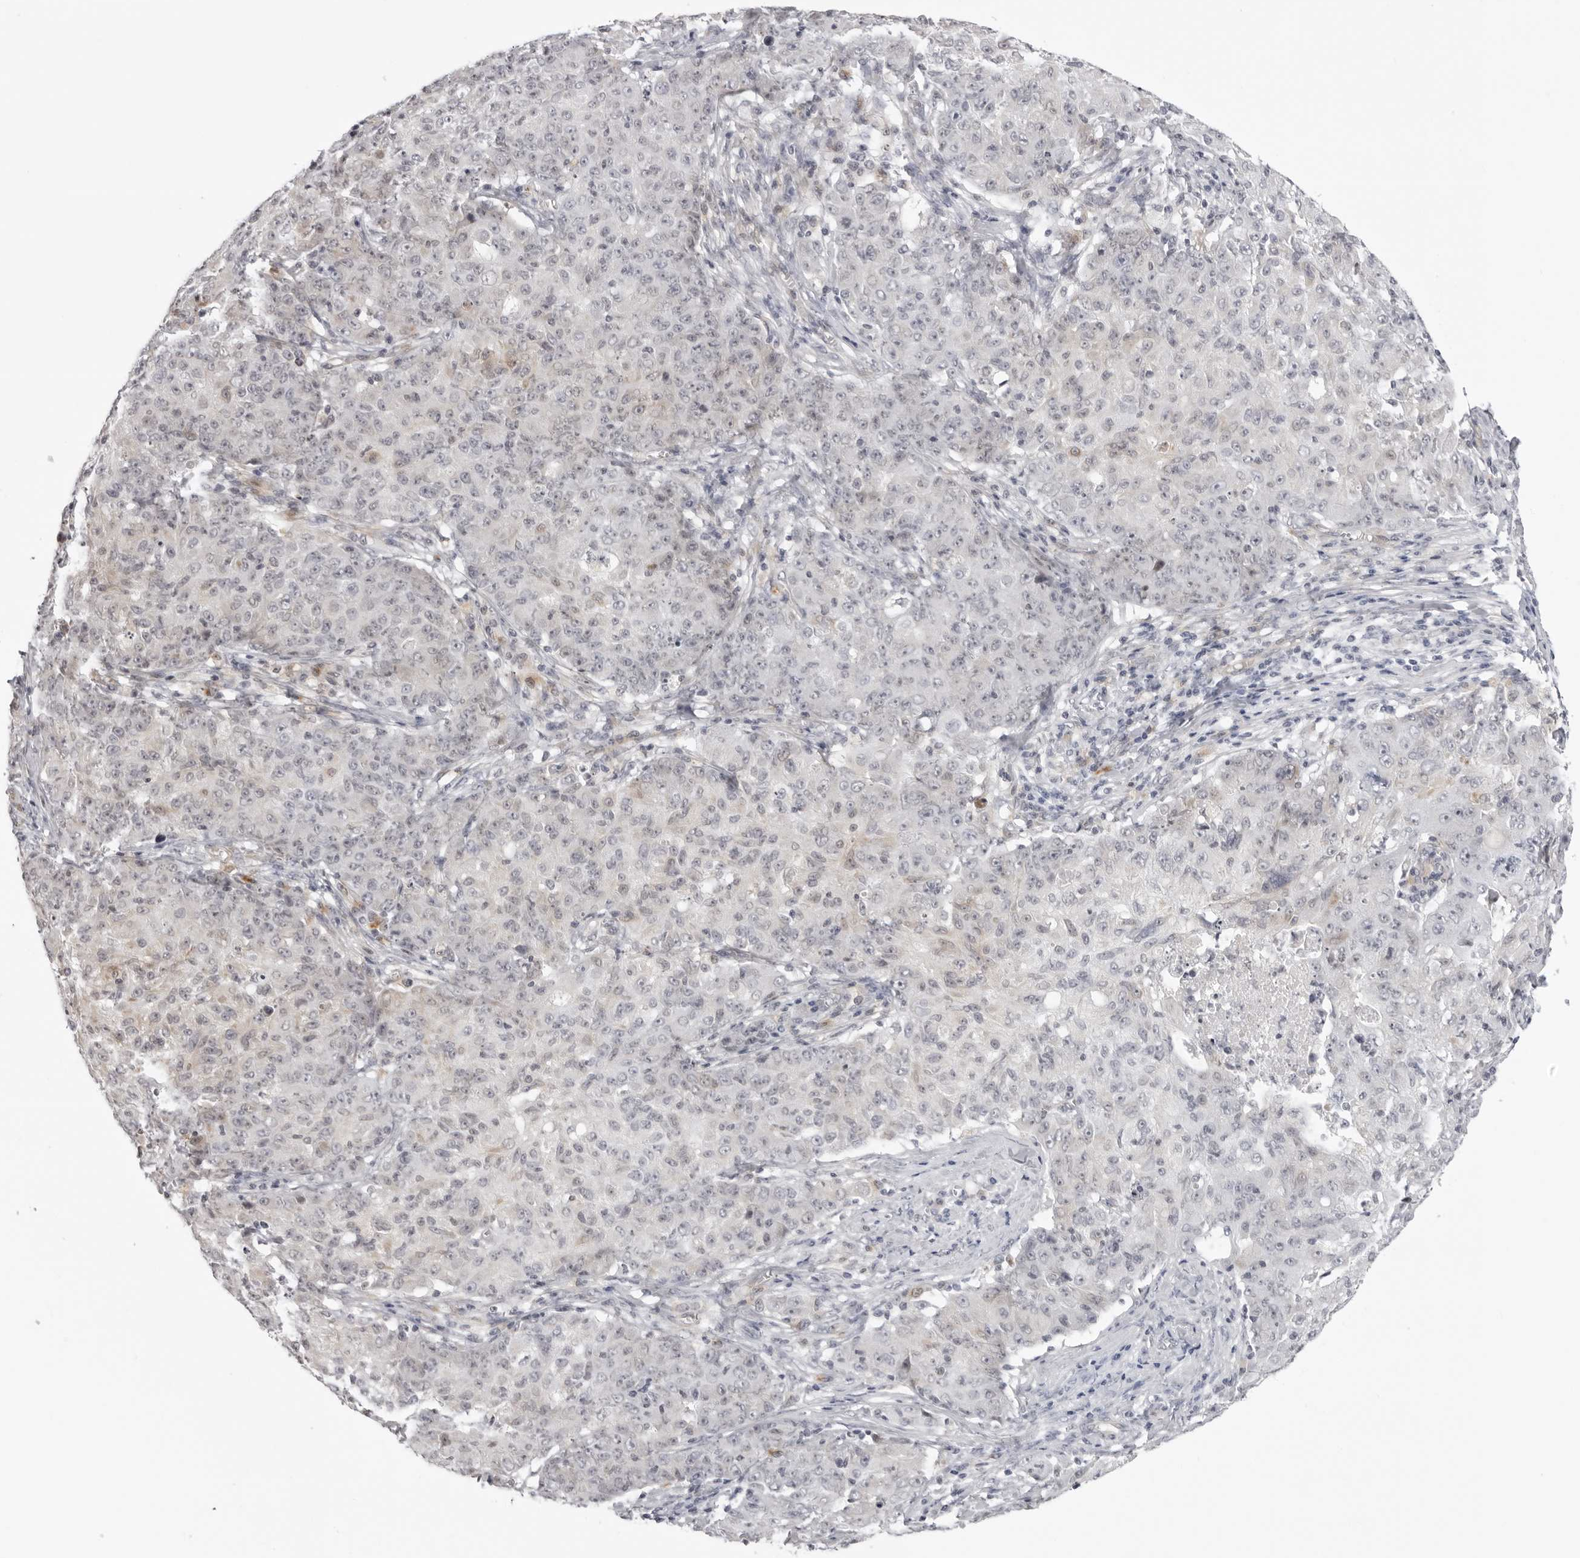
{"staining": {"intensity": "negative", "quantity": "none", "location": "none"}, "tissue": "ovarian cancer", "cell_type": "Tumor cells", "image_type": "cancer", "snomed": [{"axis": "morphology", "description": "Carcinoma, endometroid"}, {"axis": "topography", "description": "Ovary"}], "caption": "There is no significant staining in tumor cells of ovarian cancer. The staining is performed using DAB brown chromogen with nuclei counter-stained in using hematoxylin.", "gene": "SUGCT", "patient": {"sex": "female", "age": 42}}